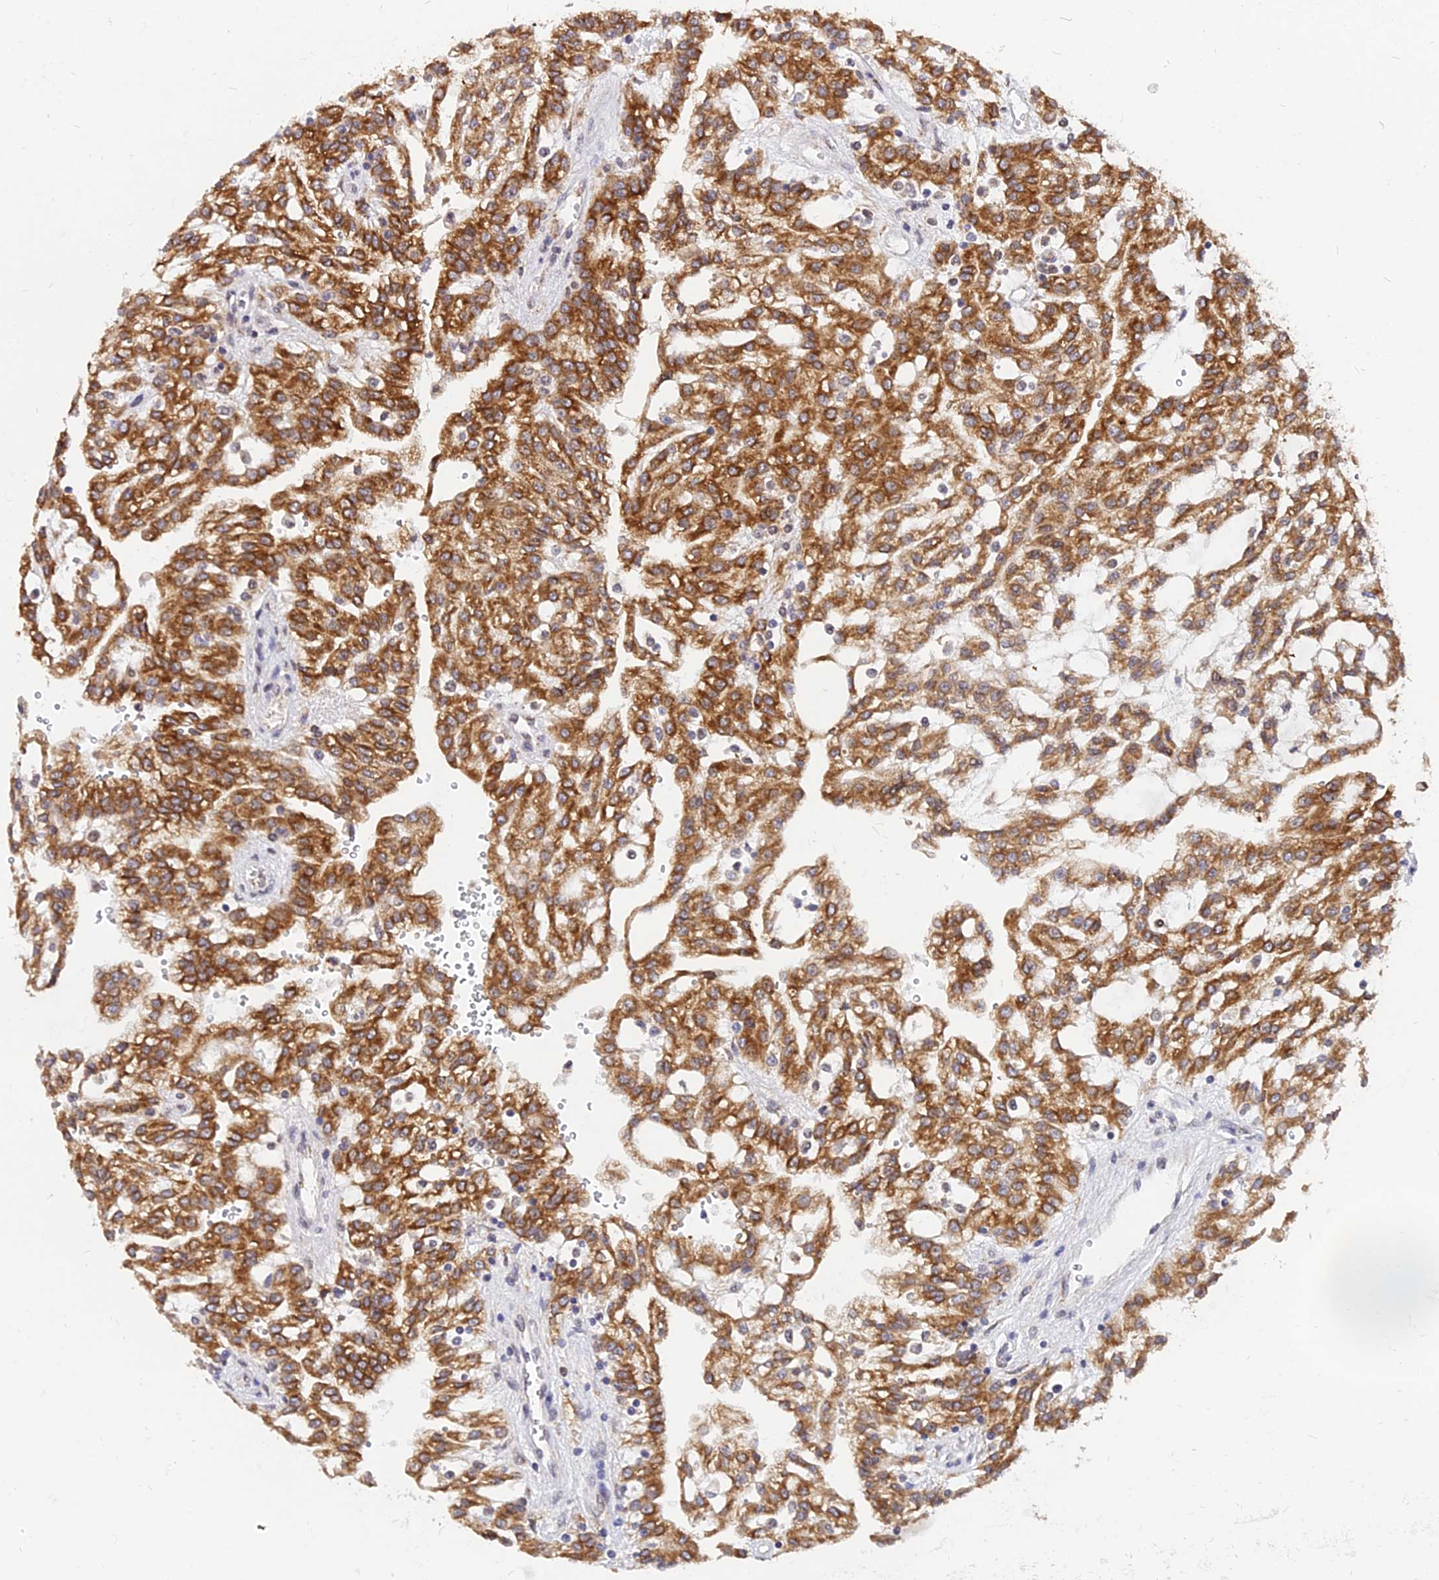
{"staining": {"intensity": "strong", "quantity": ">75%", "location": "cytoplasmic/membranous"}, "tissue": "renal cancer", "cell_type": "Tumor cells", "image_type": "cancer", "snomed": [{"axis": "morphology", "description": "Adenocarcinoma, NOS"}, {"axis": "topography", "description": "Kidney"}], "caption": "This is an image of immunohistochemistry staining of renal adenocarcinoma, which shows strong expression in the cytoplasmic/membranous of tumor cells.", "gene": "RNF121", "patient": {"sex": "male", "age": 63}}